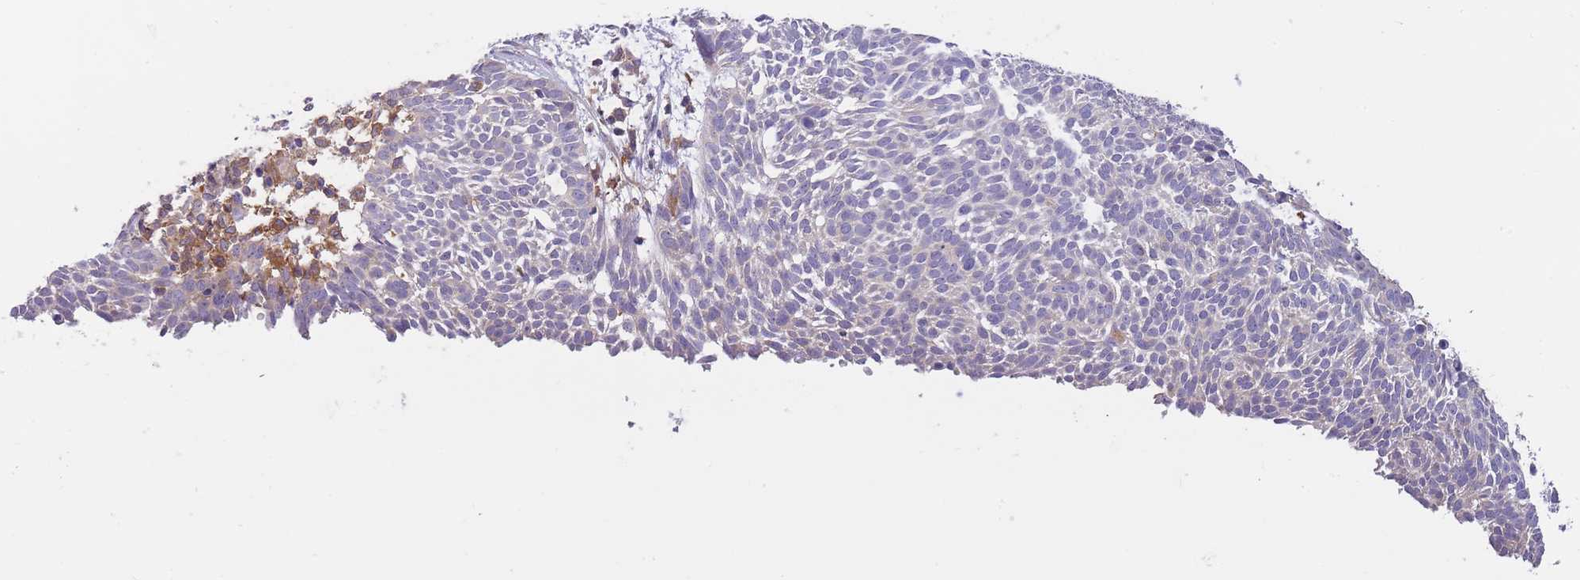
{"staining": {"intensity": "negative", "quantity": "none", "location": "none"}, "tissue": "skin cancer", "cell_type": "Tumor cells", "image_type": "cancer", "snomed": [{"axis": "morphology", "description": "Basal cell carcinoma"}, {"axis": "topography", "description": "Skin"}], "caption": "Tumor cells are negative for protein expression in human skin cancer (basal cell carcinoma).", "gene": "PRKAR1A", "patient": {"sex": "male", "age": 61}}